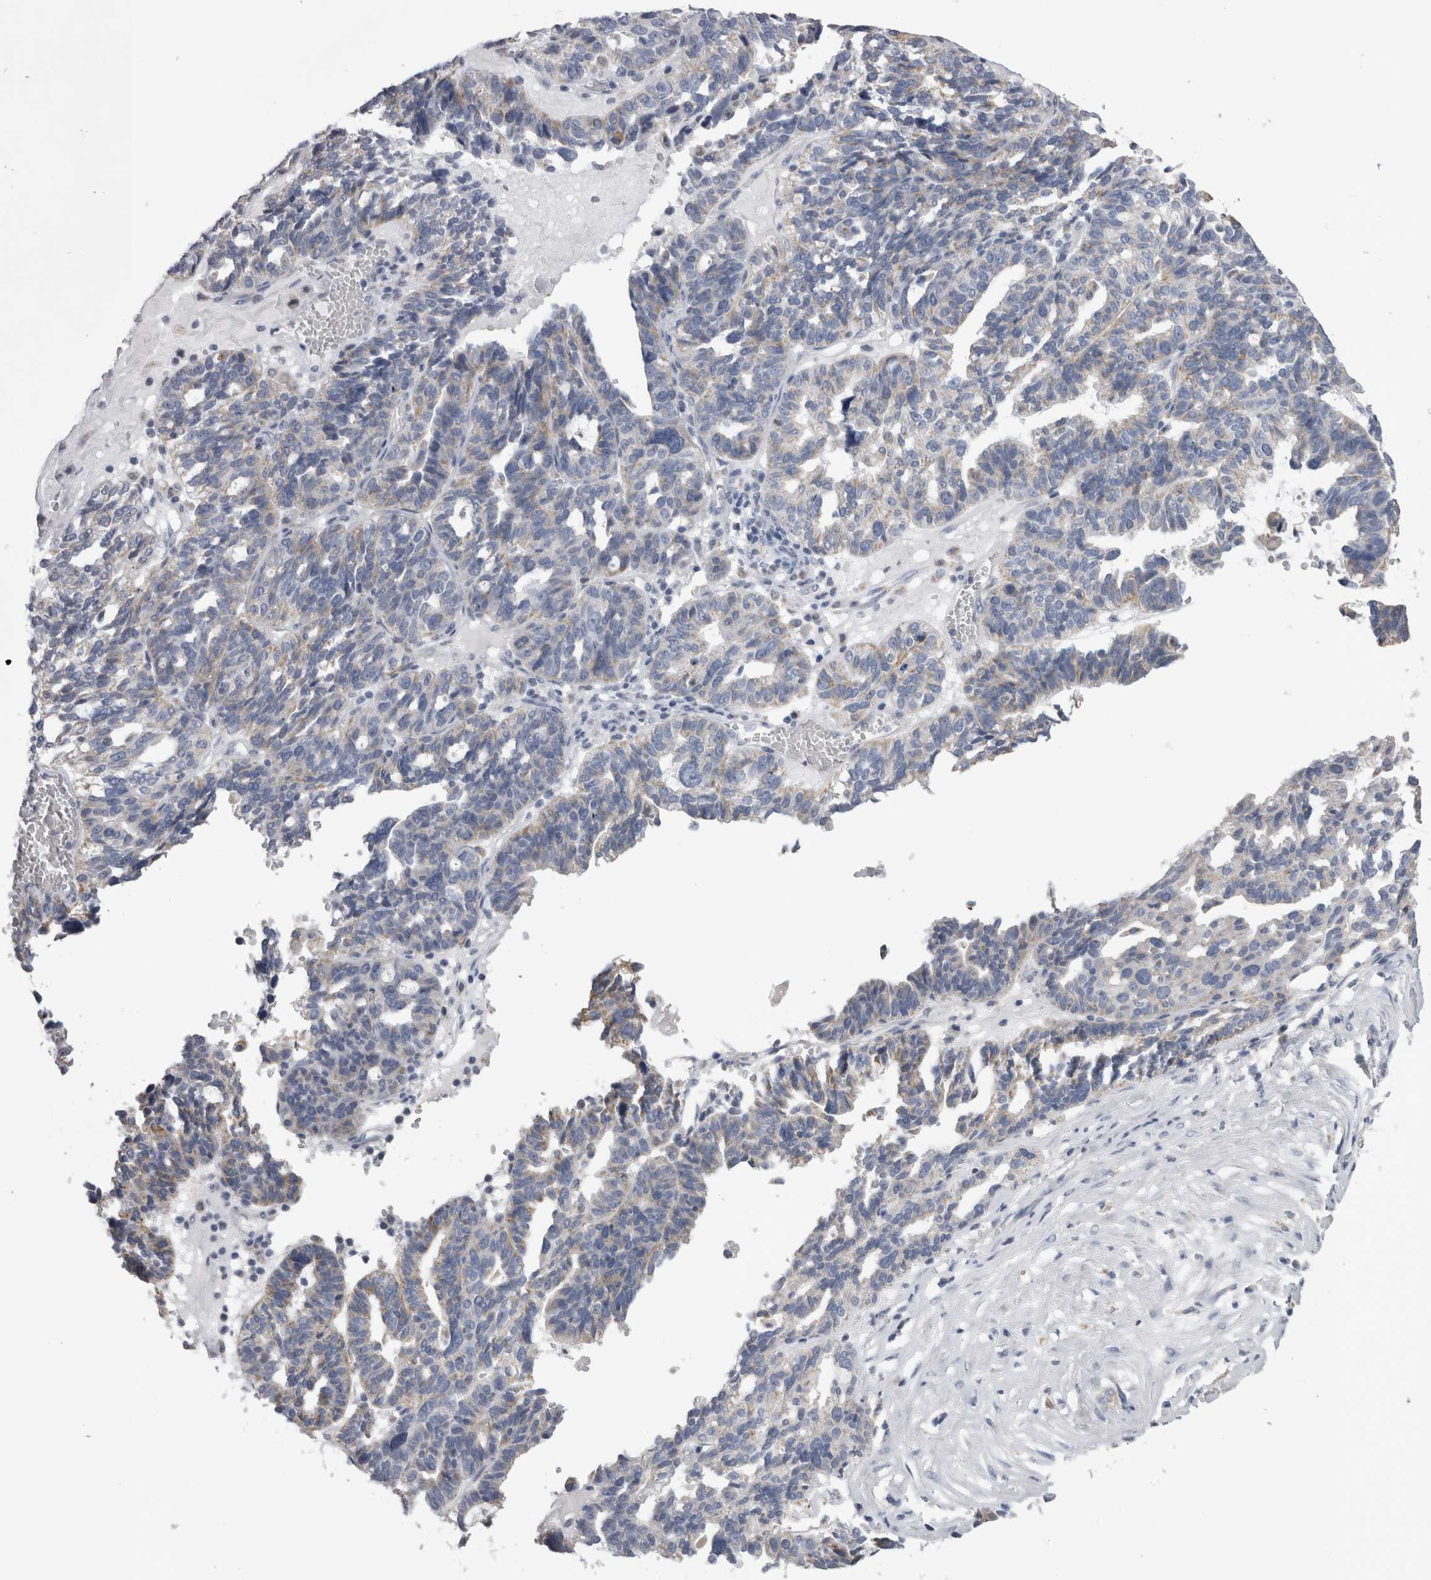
{"staining": {"intensity": "weak", "quantity": "25%-75%", "location": "cytoplasmic/membranous"}, "tissue": "ovarian cancer", "cell_type": "Tumor cells", "image_type": "cancer", "snomed": [{"axis": "morphology", "description": "Cystadenocarcinoma, serous, NOS"}, {"axis": "topography", "description": "Ovary"}], "caption": "Immunohistochemistry of ovarian serous cystadenocarcinoma demonstrates low levels of weak cytoplasmic/membranous staining in about 25%-75% of tumor cells.", "gene": "DHRS4", "patient": {"sex": "female", "age": 59}}